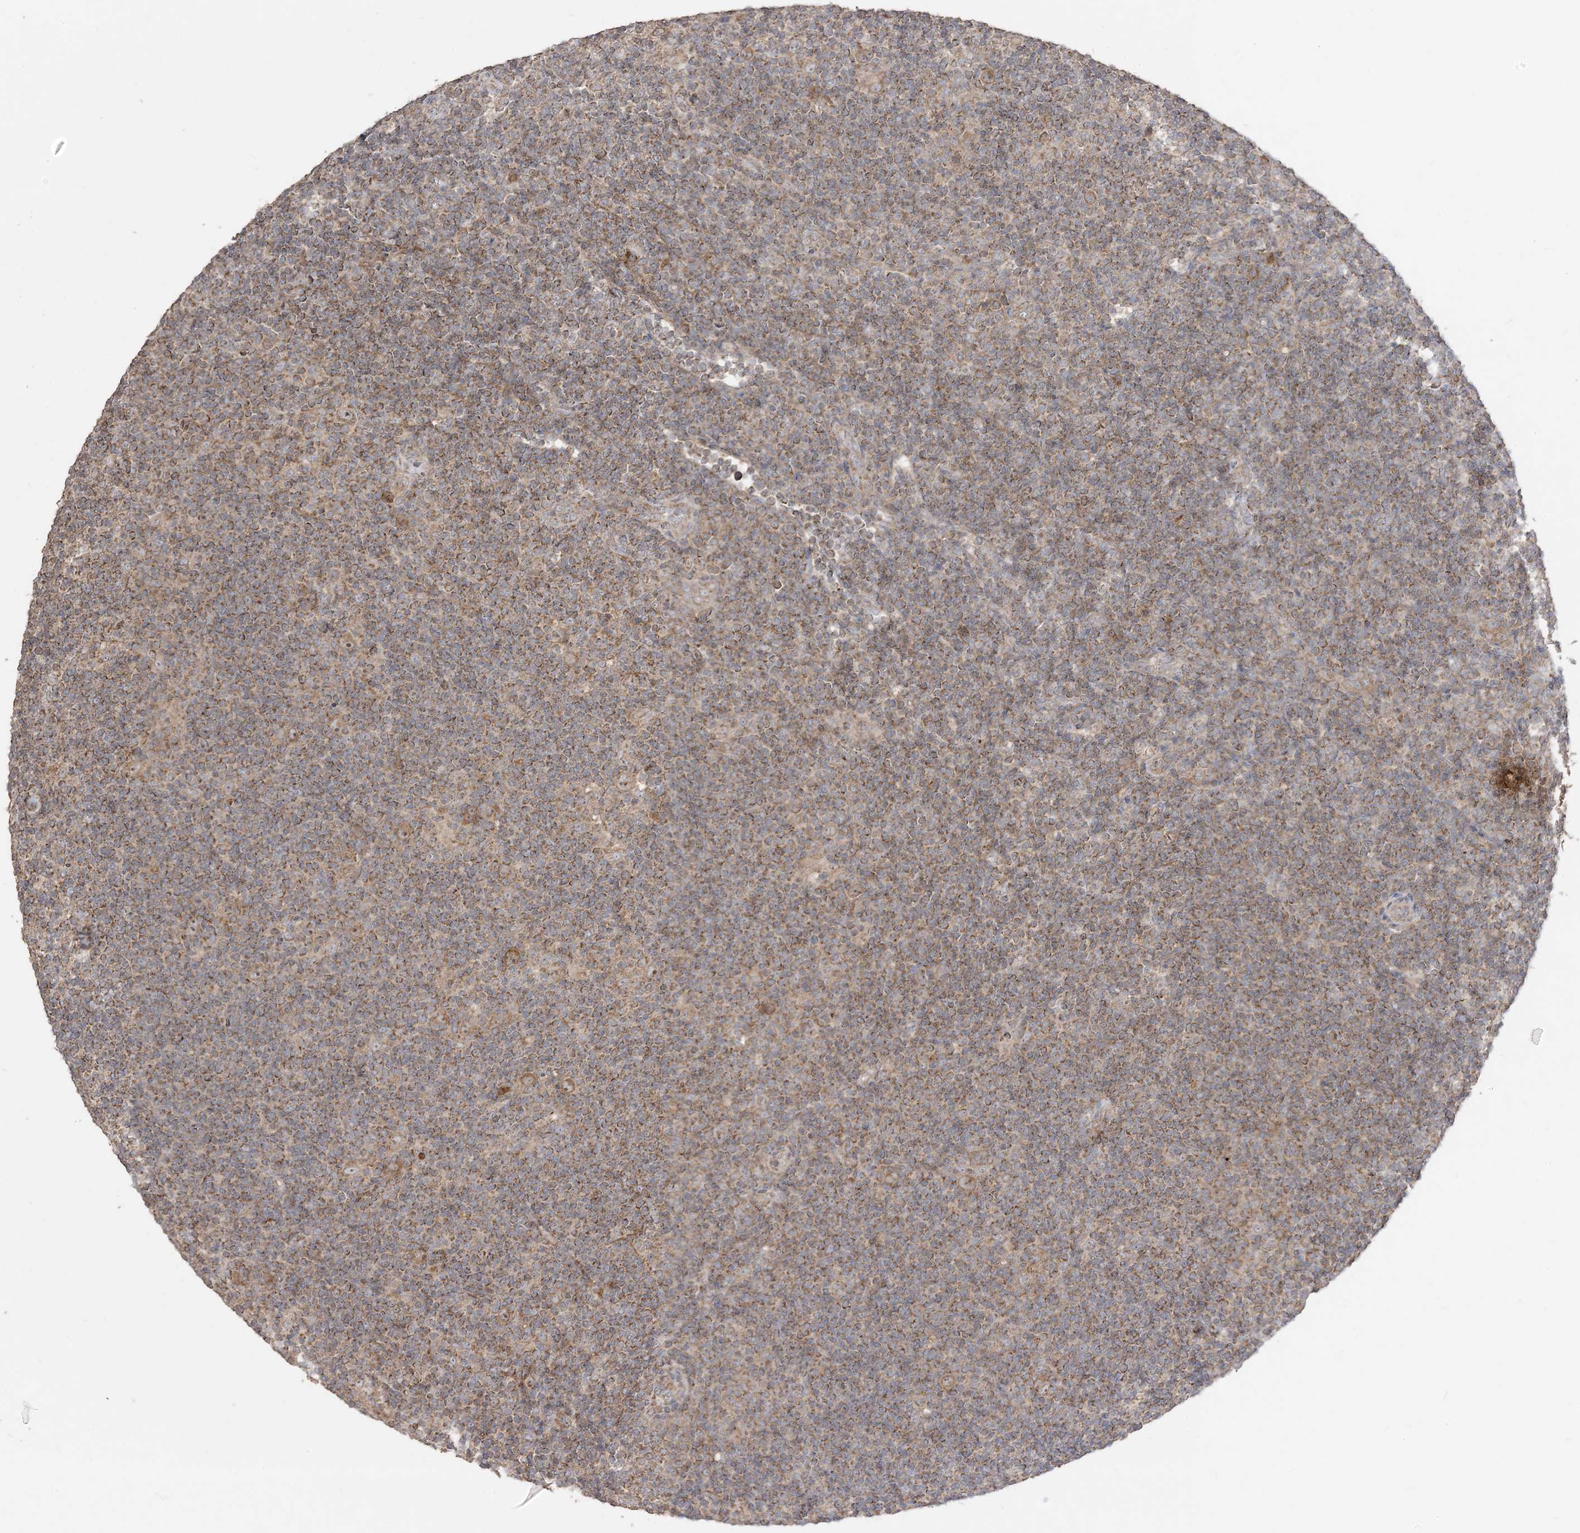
{"staining": {"intensity": "strong", "quantity": ">75%", "location": "cytoplasmic/membranous"}, "tissue": "lymphoma", "cell_type": "Tumor cells", "image_type": "cancer", "snomed": [{"axis": "morphology", "description": "Hodgkin's disease, NOS"}, {"axis": "topography", "description": "Lymph node"}], "caption": "A brown stain labels strong cytoplasmic/membranous staining of a protein in Hodgkin's disease tumor cells. Immunohistochemistry stains the protein in brown and the nuclei are stained blue.", "gene": "SIRT3", "patient": {"sex": "female", "age": 57}}